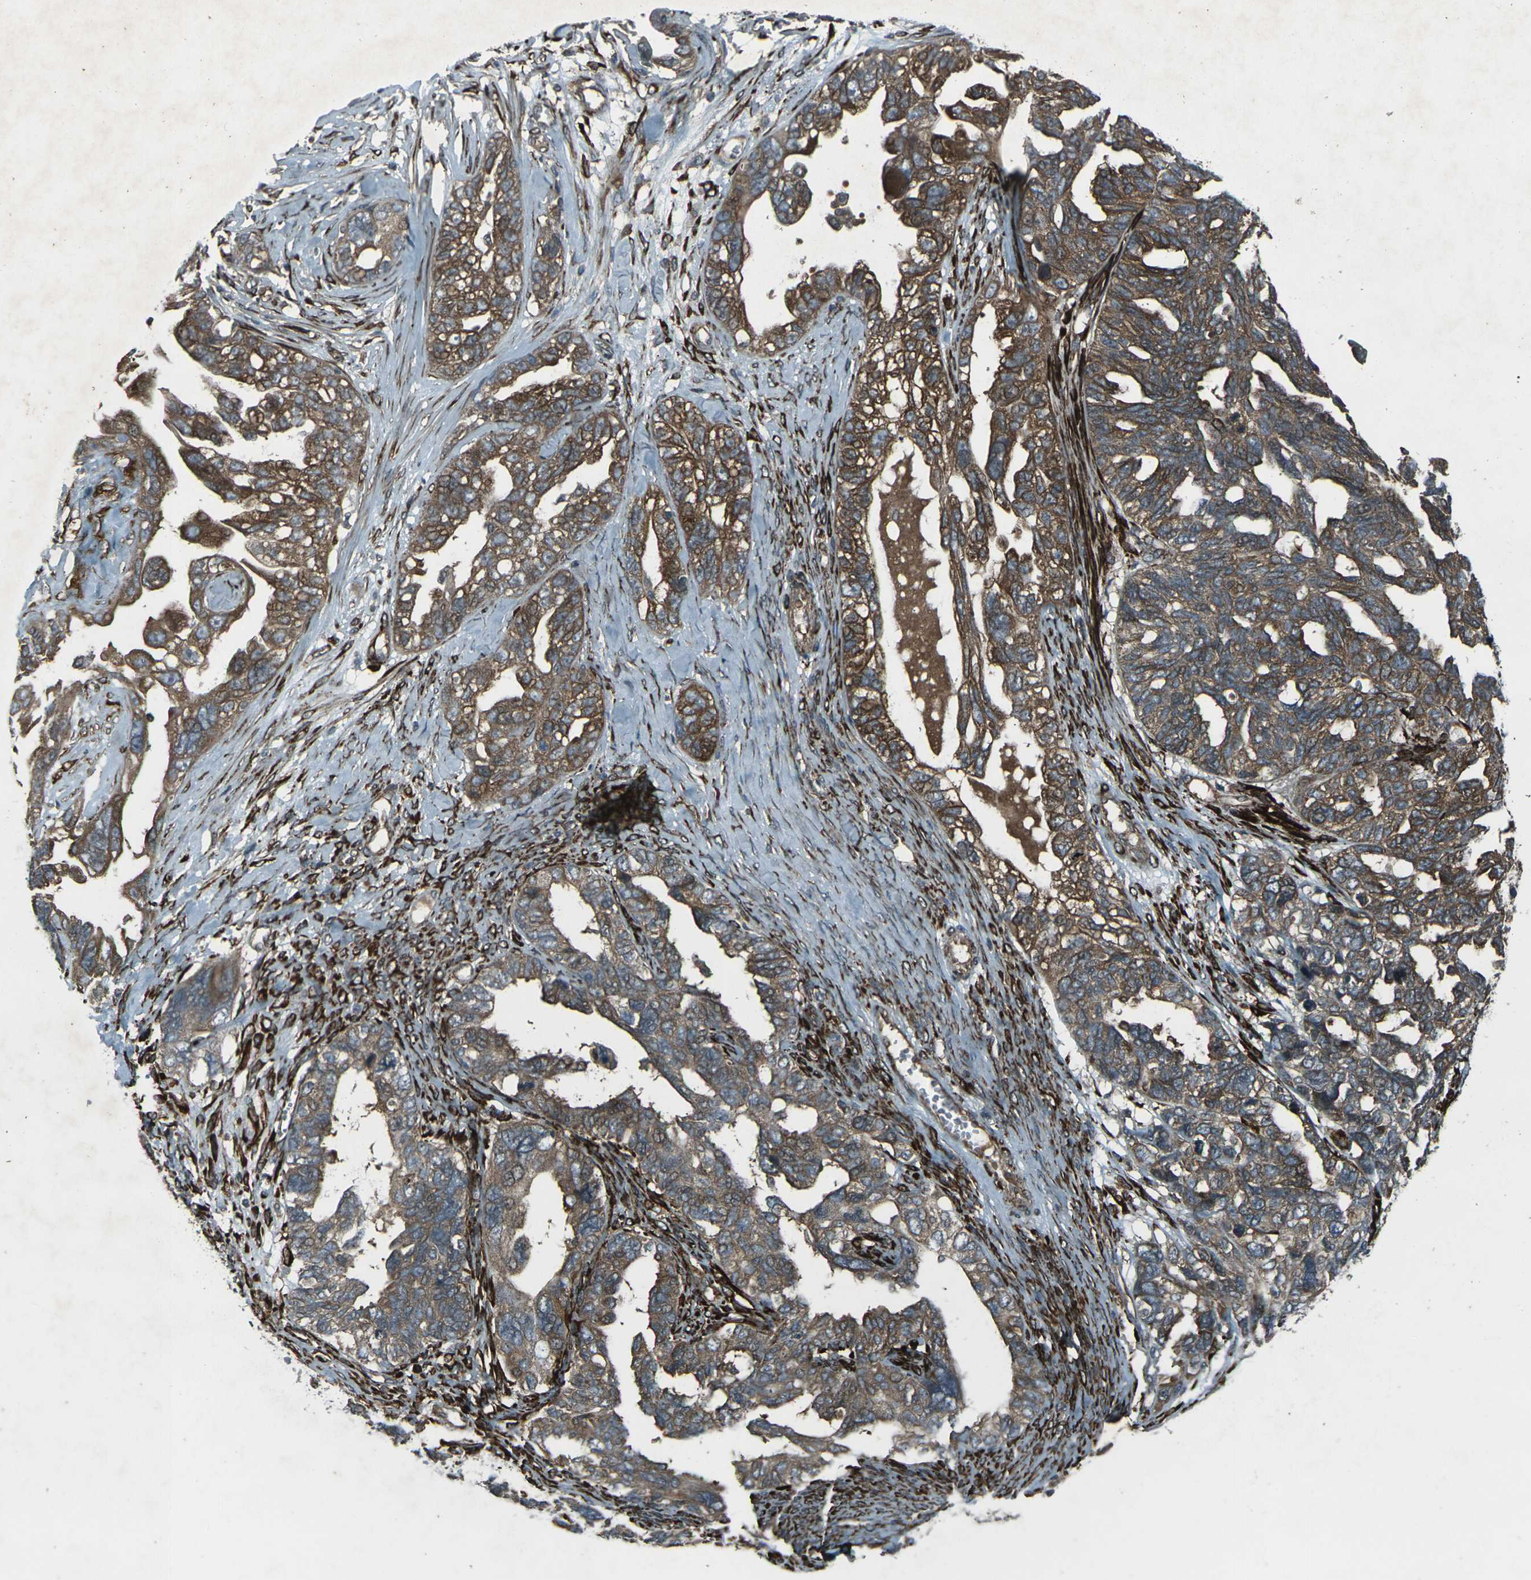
{"staining": {"intensity": "moderate", "quantity": ">75%", "location": "cytoplasmic/membranous"}, "tissue": "ovarian cancer", "cell_type": "Tumor cells", "image_type": "cancer", "snomed": [{"axis": "morphology", "description": "Cystadenocarcinoma, serous, NOS"}, {"axis": "topography", "description": "Ovary"}], "caption": "Immunohistochemistry (IHC) image of human ovarian cancer (serous cystadenocarcinoma) stained for a protein (brown), which reveals medium levels of moderate cytoplasmic/membranous positivity in approximately >75% of tumor cells.", "gene": "LSMEM1", "patient": {"sex": "female", "age": 79}}